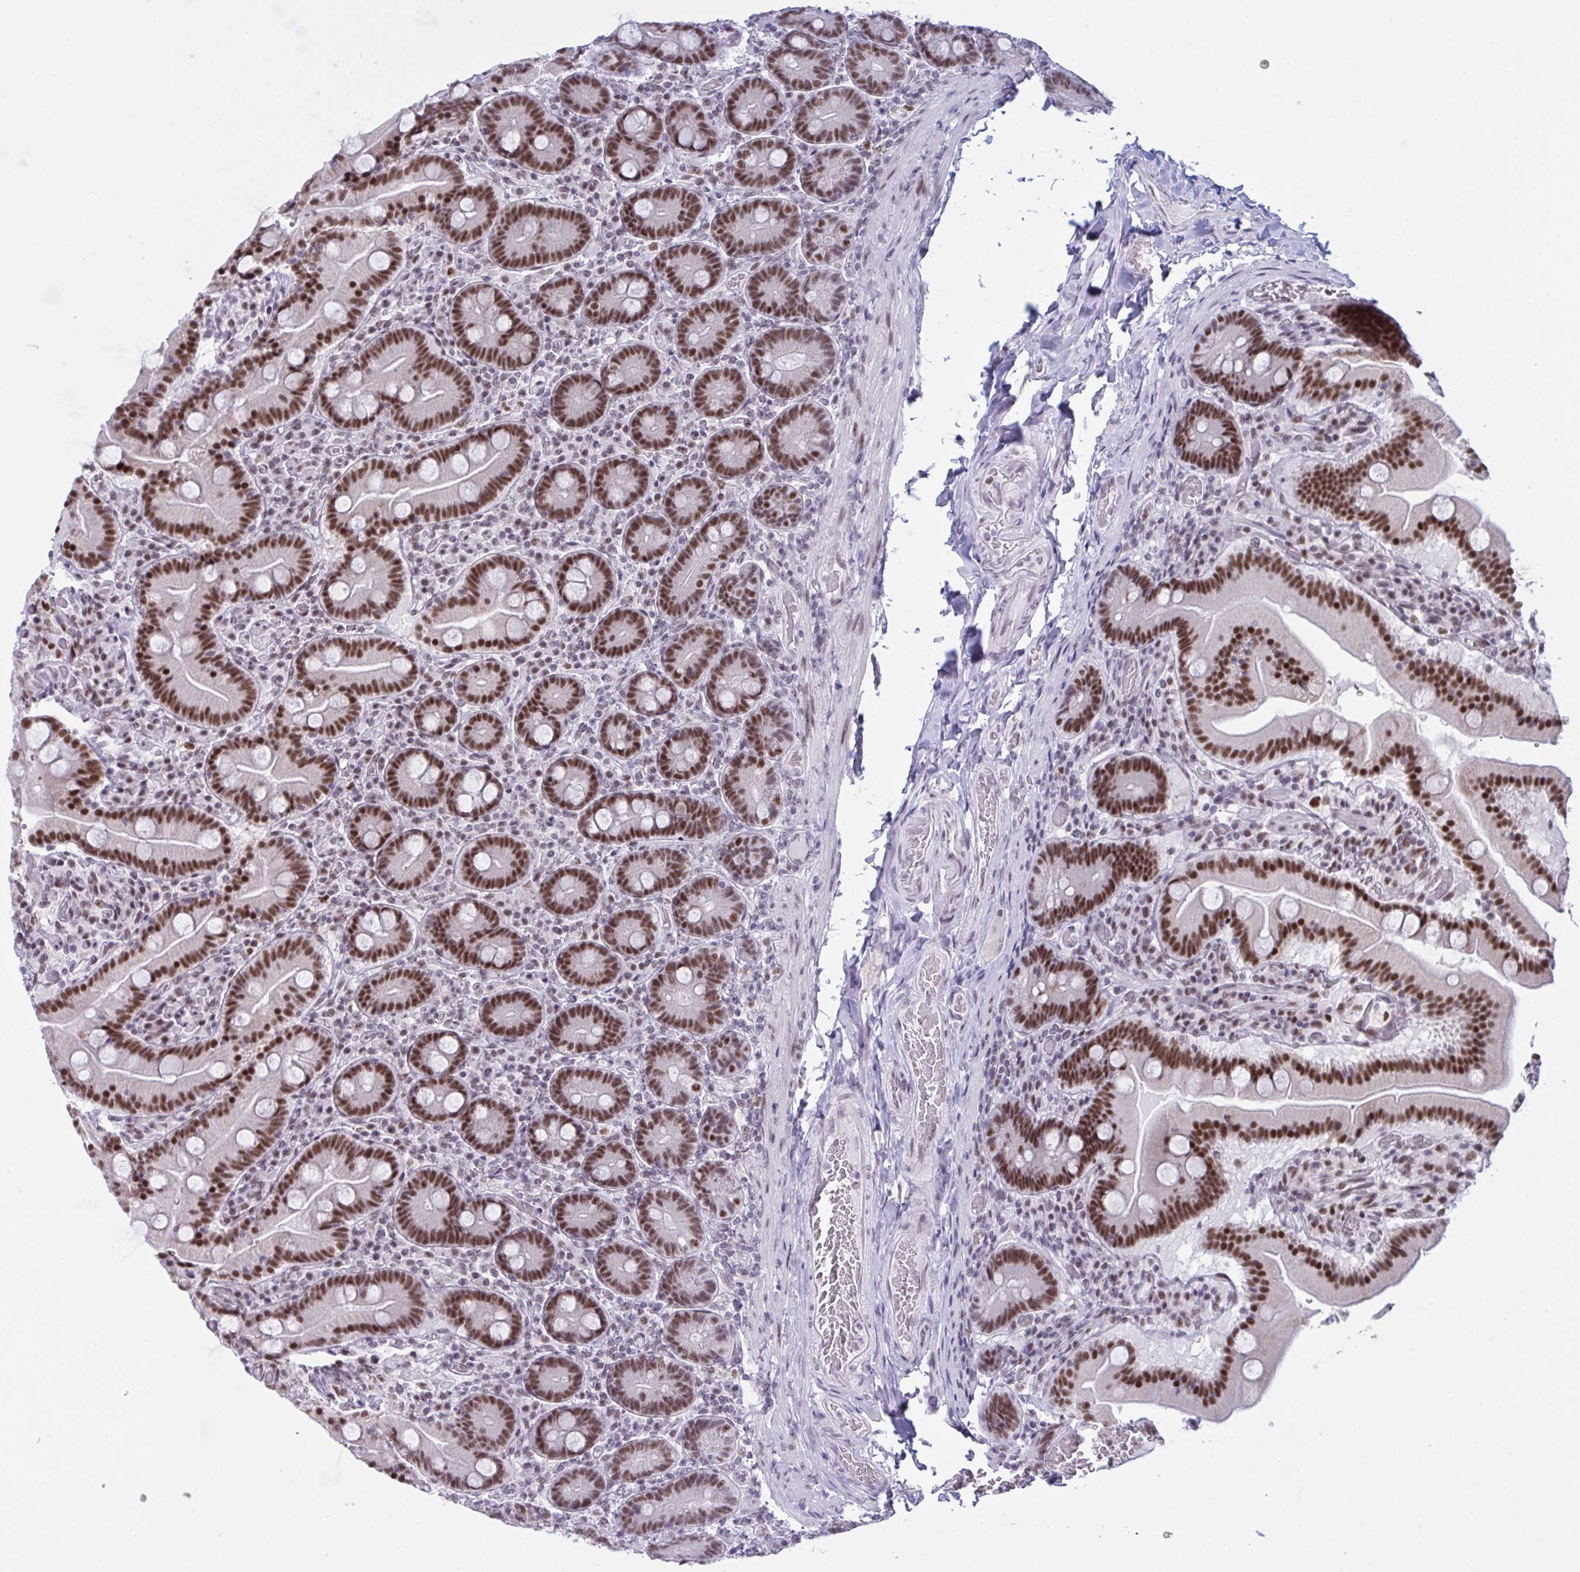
{"staining": {"intensity": "strong", "quantity": ">75%", "location": "nuclear"}, "tissue": "duodenum", "cell_type": "Glandular cells", "image_type": "normal", "snomed": [{"axis": "morphology", "description": "Normal tissue, NOS"}, {"axis": "topography", "description": "Duodenum"}], "caption": "Immunohistochemical staining of unremarkable duodenum exhibits high levels of strong nuclear expression in about >75% of glandular cells.", "gene": "PPP1R10", "patient": {"sex": "female", "age": 62}}